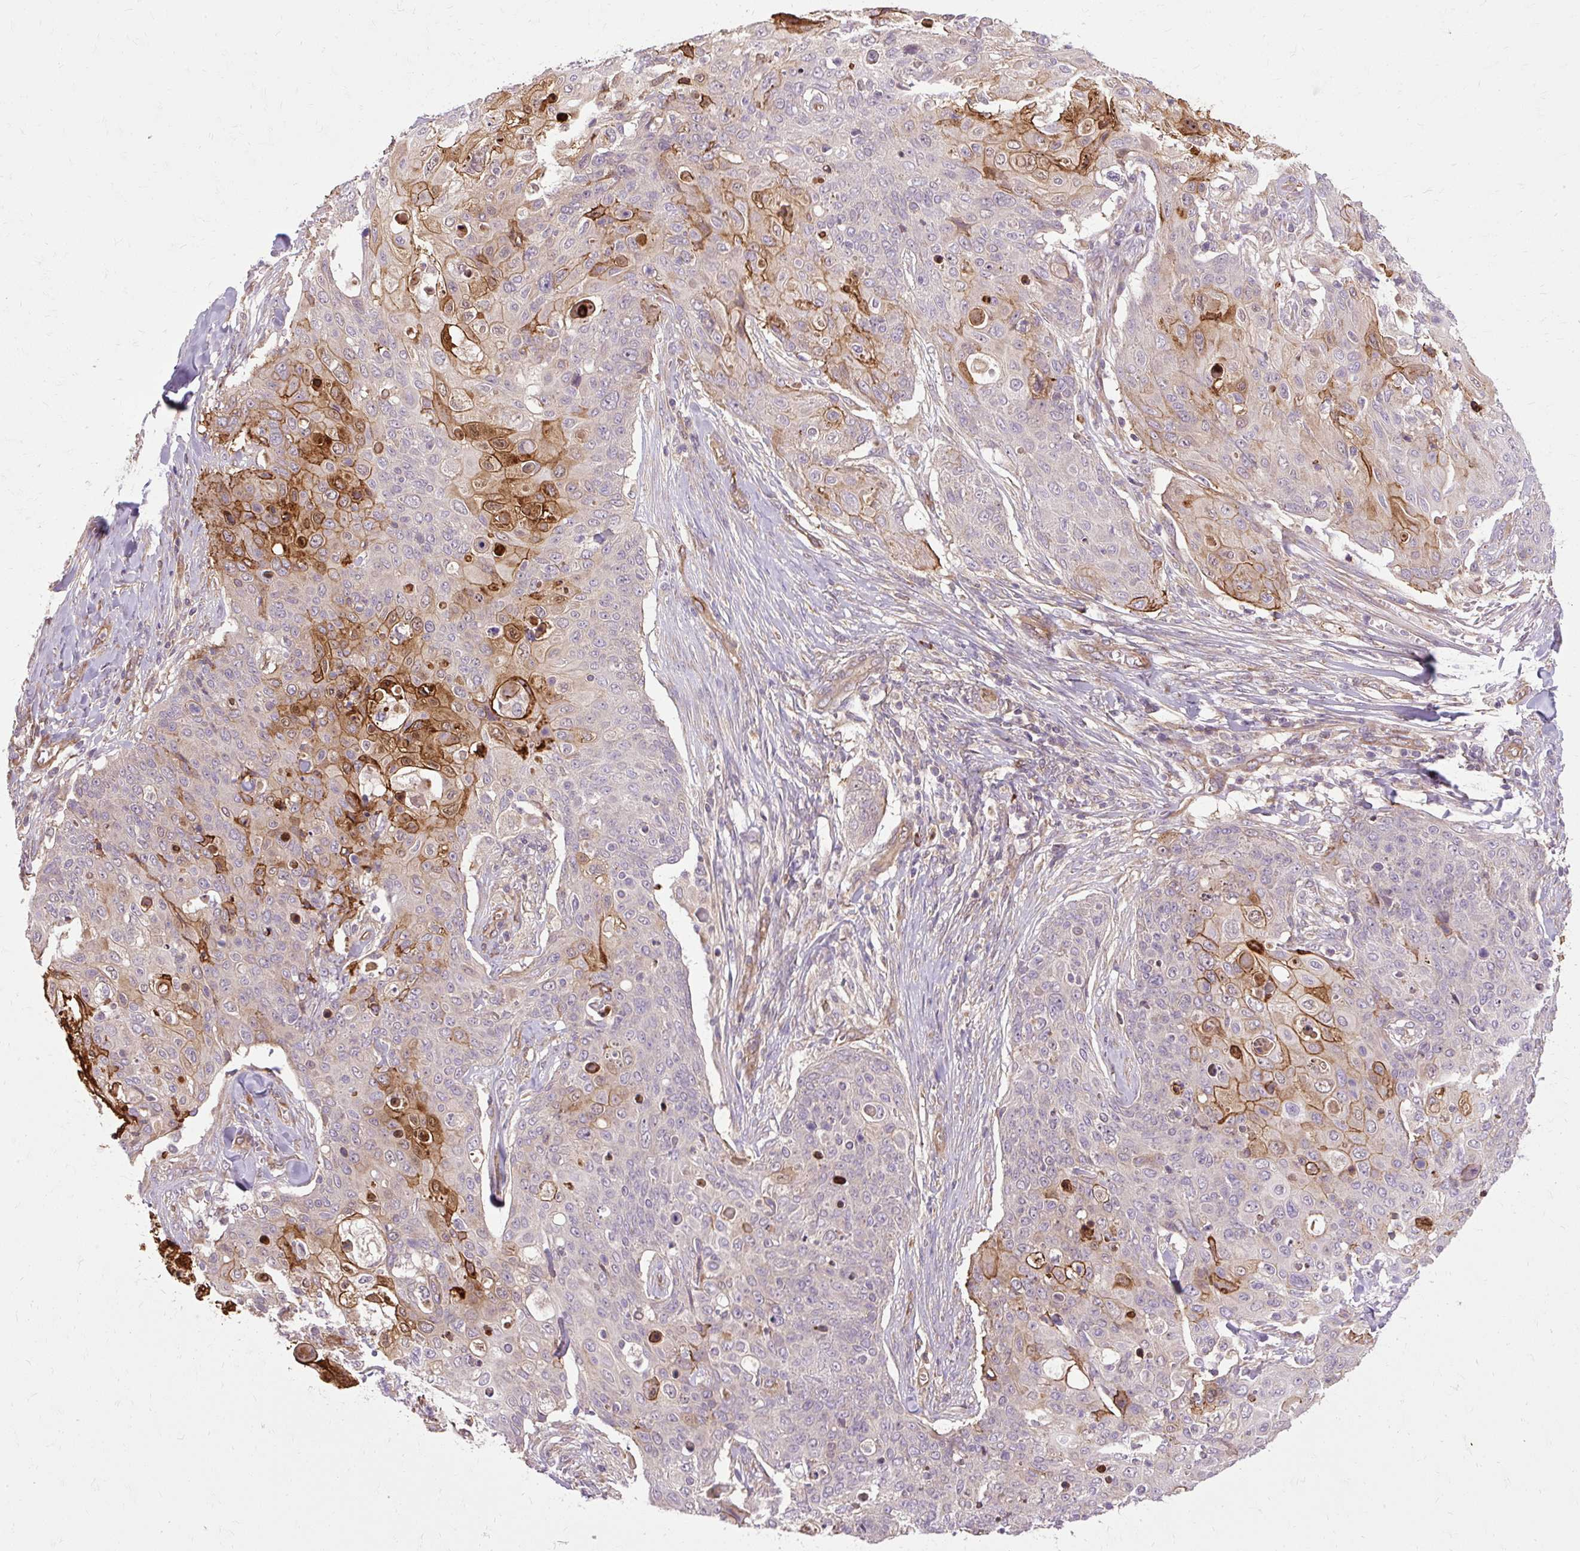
{"staining": {"intensity": "strong", "quantity": "<25%", "location": "cytoplasmic/membranous"}, "tissue": "skin cancer", "cell_type": "Tumor cells", "image_type": "cancer", "snomed": [{"axis": "morphology", "description": "Squamous cell carcinoma, NOS"}, {"axis": "topography", "description": "Skin"}, {"axis": "topography", "description": "Vulva"}], "caption": "IHC histopathology image of skin cancer stained for a protein (brown), which reveals medium levels of strong cytoplasmic/membranous staining in about <25% of tumor cells.", "gene": "FLRT1", "patient": {"sex": "female", "age": 85}}